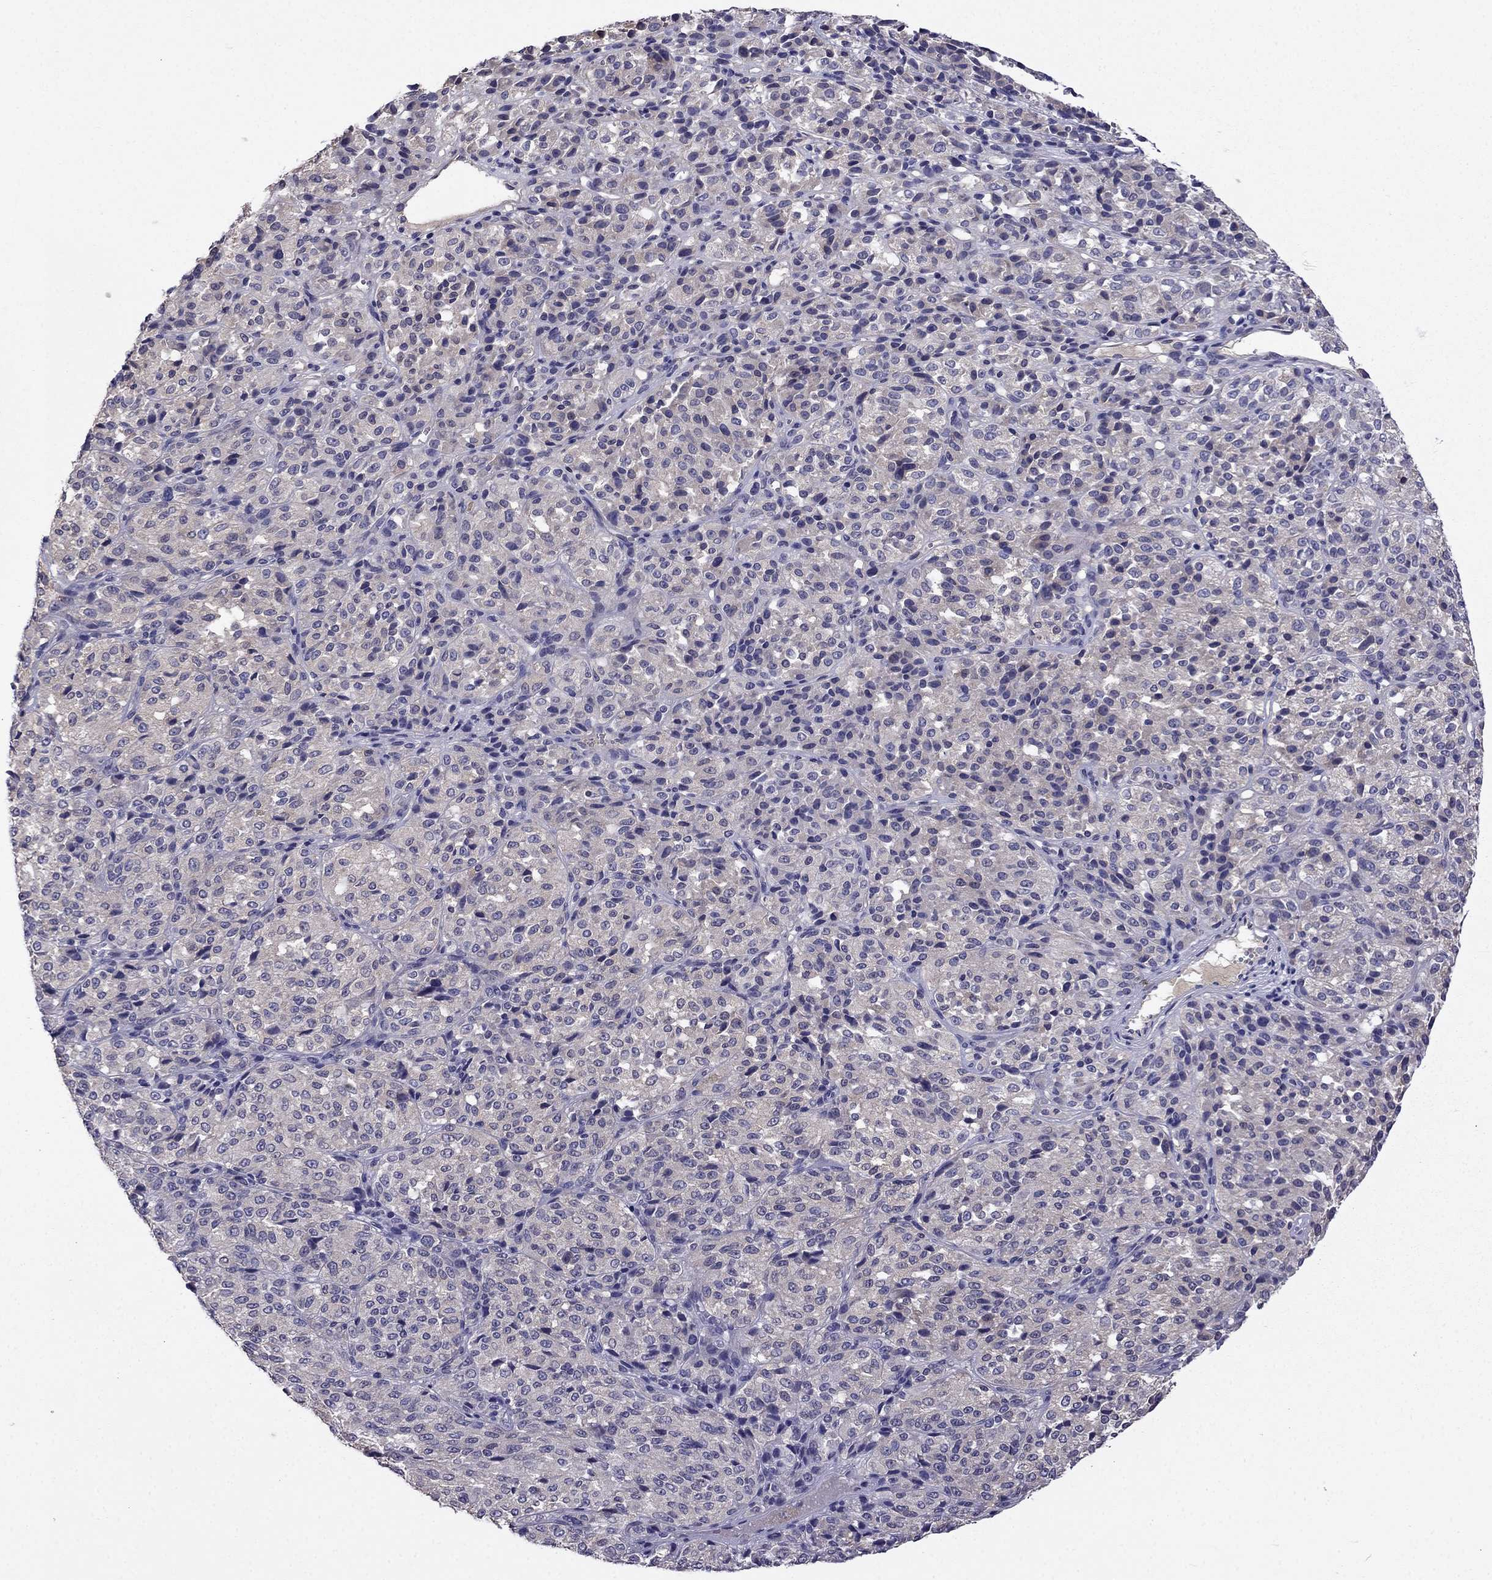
{"staining": {"intensity": "negative", "quantity": "none", "location": "none"}, "tissue": "melanoma", "cell_type": "Tumor cells", "image_type": "cancer", "snomed": [{"axis": "morphology", "description": "Malignant melanoma, Metastatic site"}, {"axis": "topography", "description": "Brain"}], "caption": "Immunohistochemistry of human melanoma demonstrates no positivity in tumor cells.", "gene": "SCNN1D", "patient": {"sex": "female", "age": 56}}